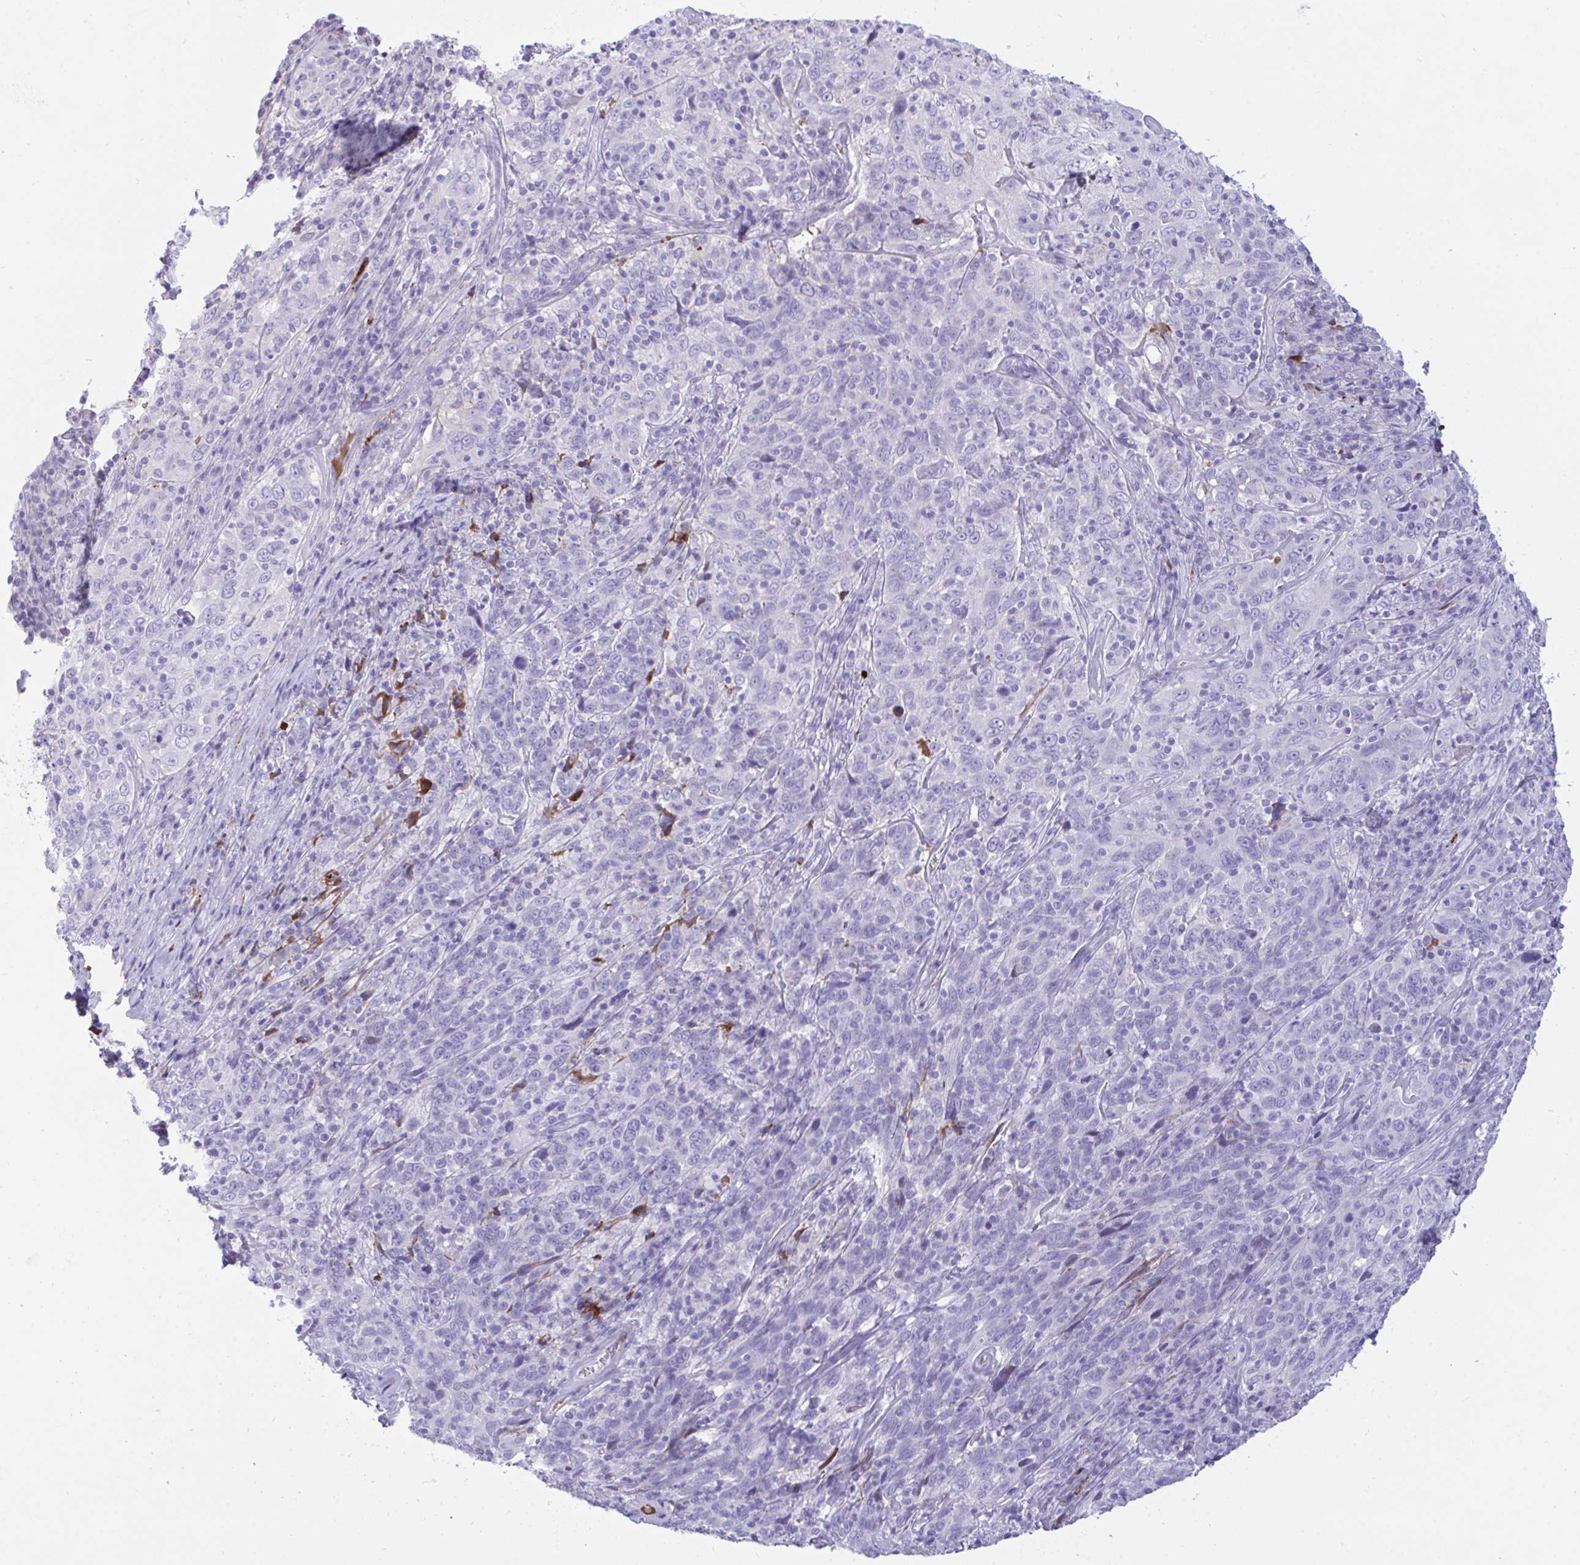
{"staining": {"intensity": "negative", "quantity": "none", "location": "none"}, "tissue": "cervical cancer", "cell_type": "Tumor cells", "image_type": "cancer", "snomed": [{"axis": "morphology", "description": "Squamous cell carcinoma, NOS"}, {"axis": "topography", "description": "Cervix"}], "caption": "The IHC photomicrograph has no significant expression in tumor cells of squamous cell carcinoma (cervical) tissue.", "gene": "F2", "patient": {"sex": "female", "age": 46}}